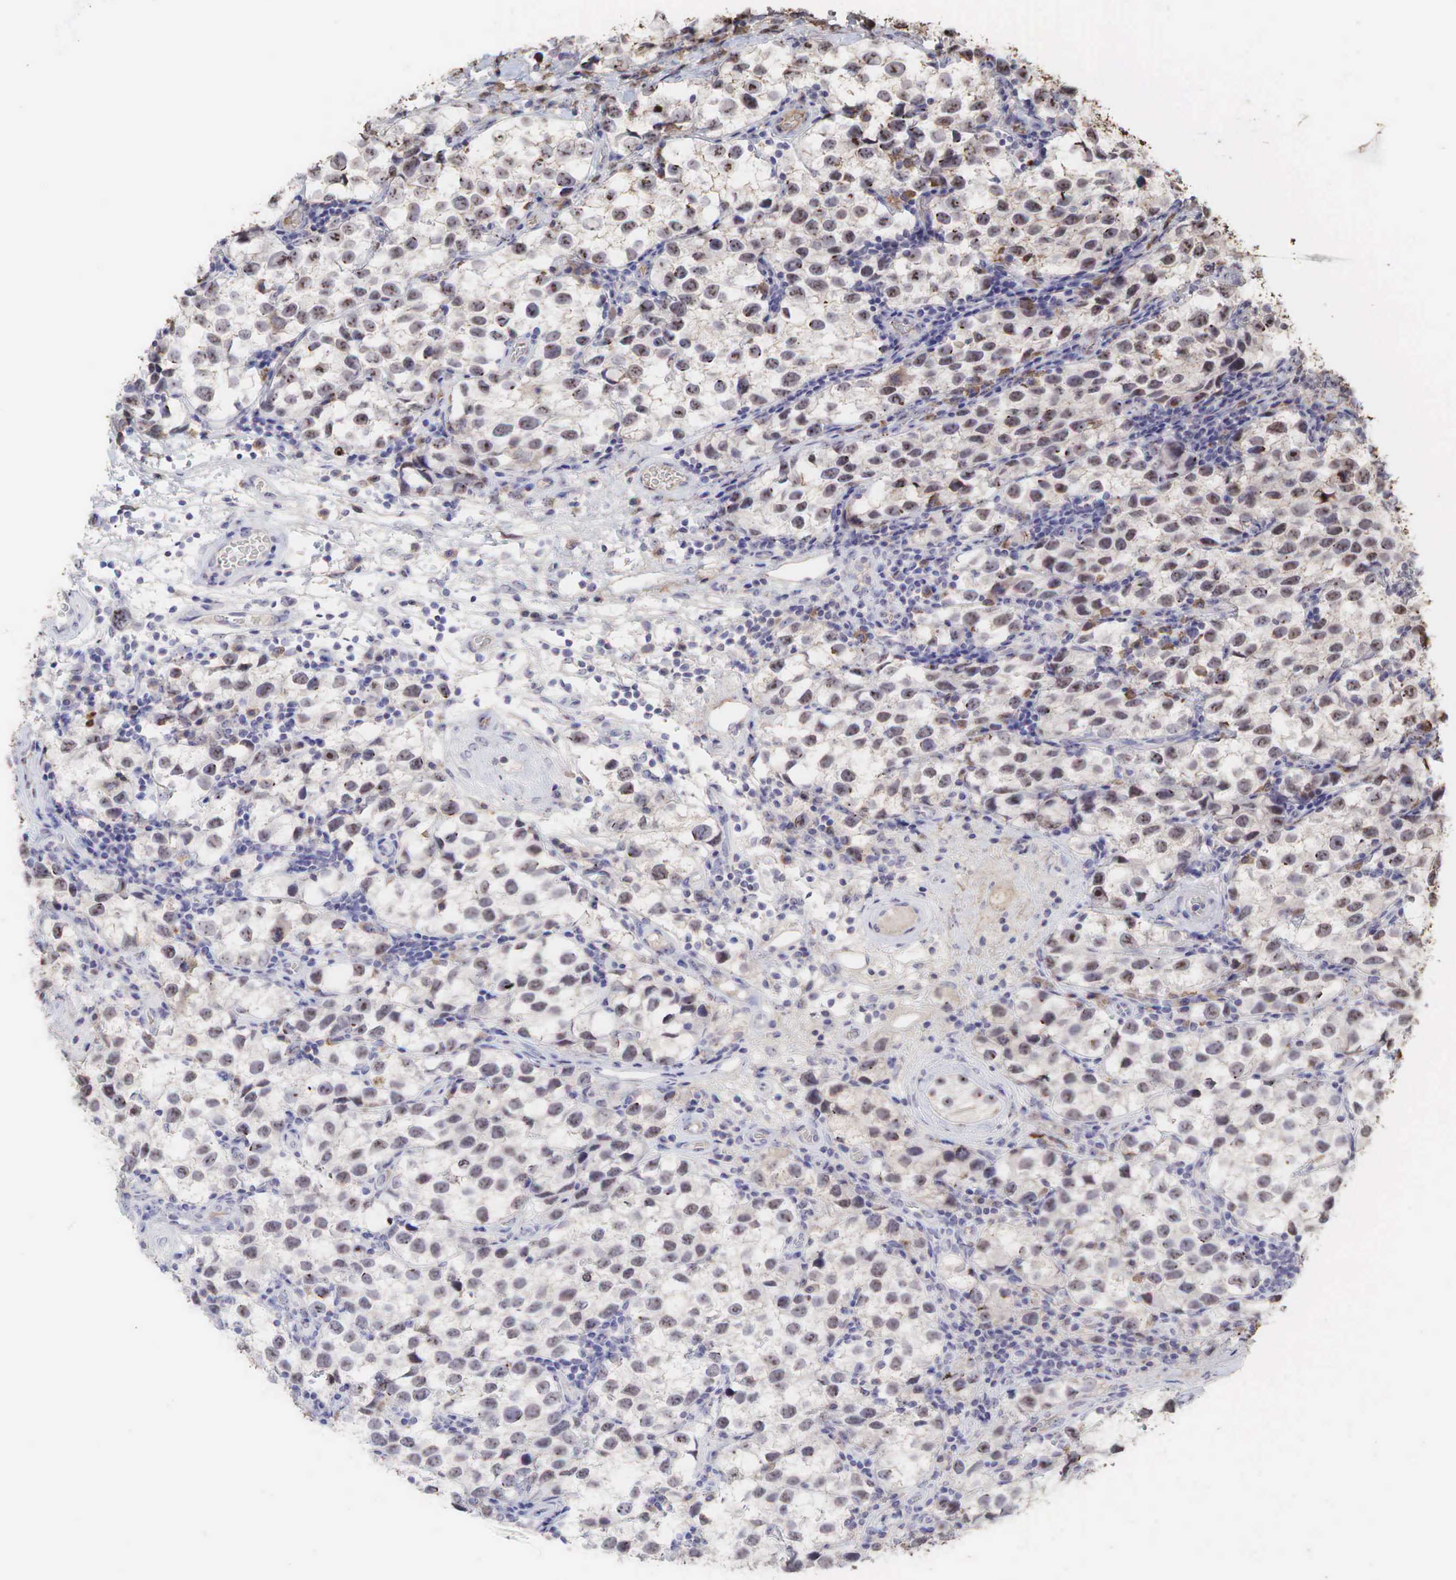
{"staining": {"intensity": "weak", "quantity": "<25%", "location": "cytoplasmic/membranous,nuclear"}, "tissue": "testis cancer", "cell_type": "Tumor cells", "image_type": "cancer", "snomed": [{"axis": "morphology", "description": "Seminoma, NOS"}, {"axis": "topography", "description": "Testis"}], "caption": "Tumor cells are negative for brown protein staining in testis cancer (seminoma). (DAB IHC, high magnification).", "gene": "DKC1", "patient": {"sex": "male", "age": 39}}